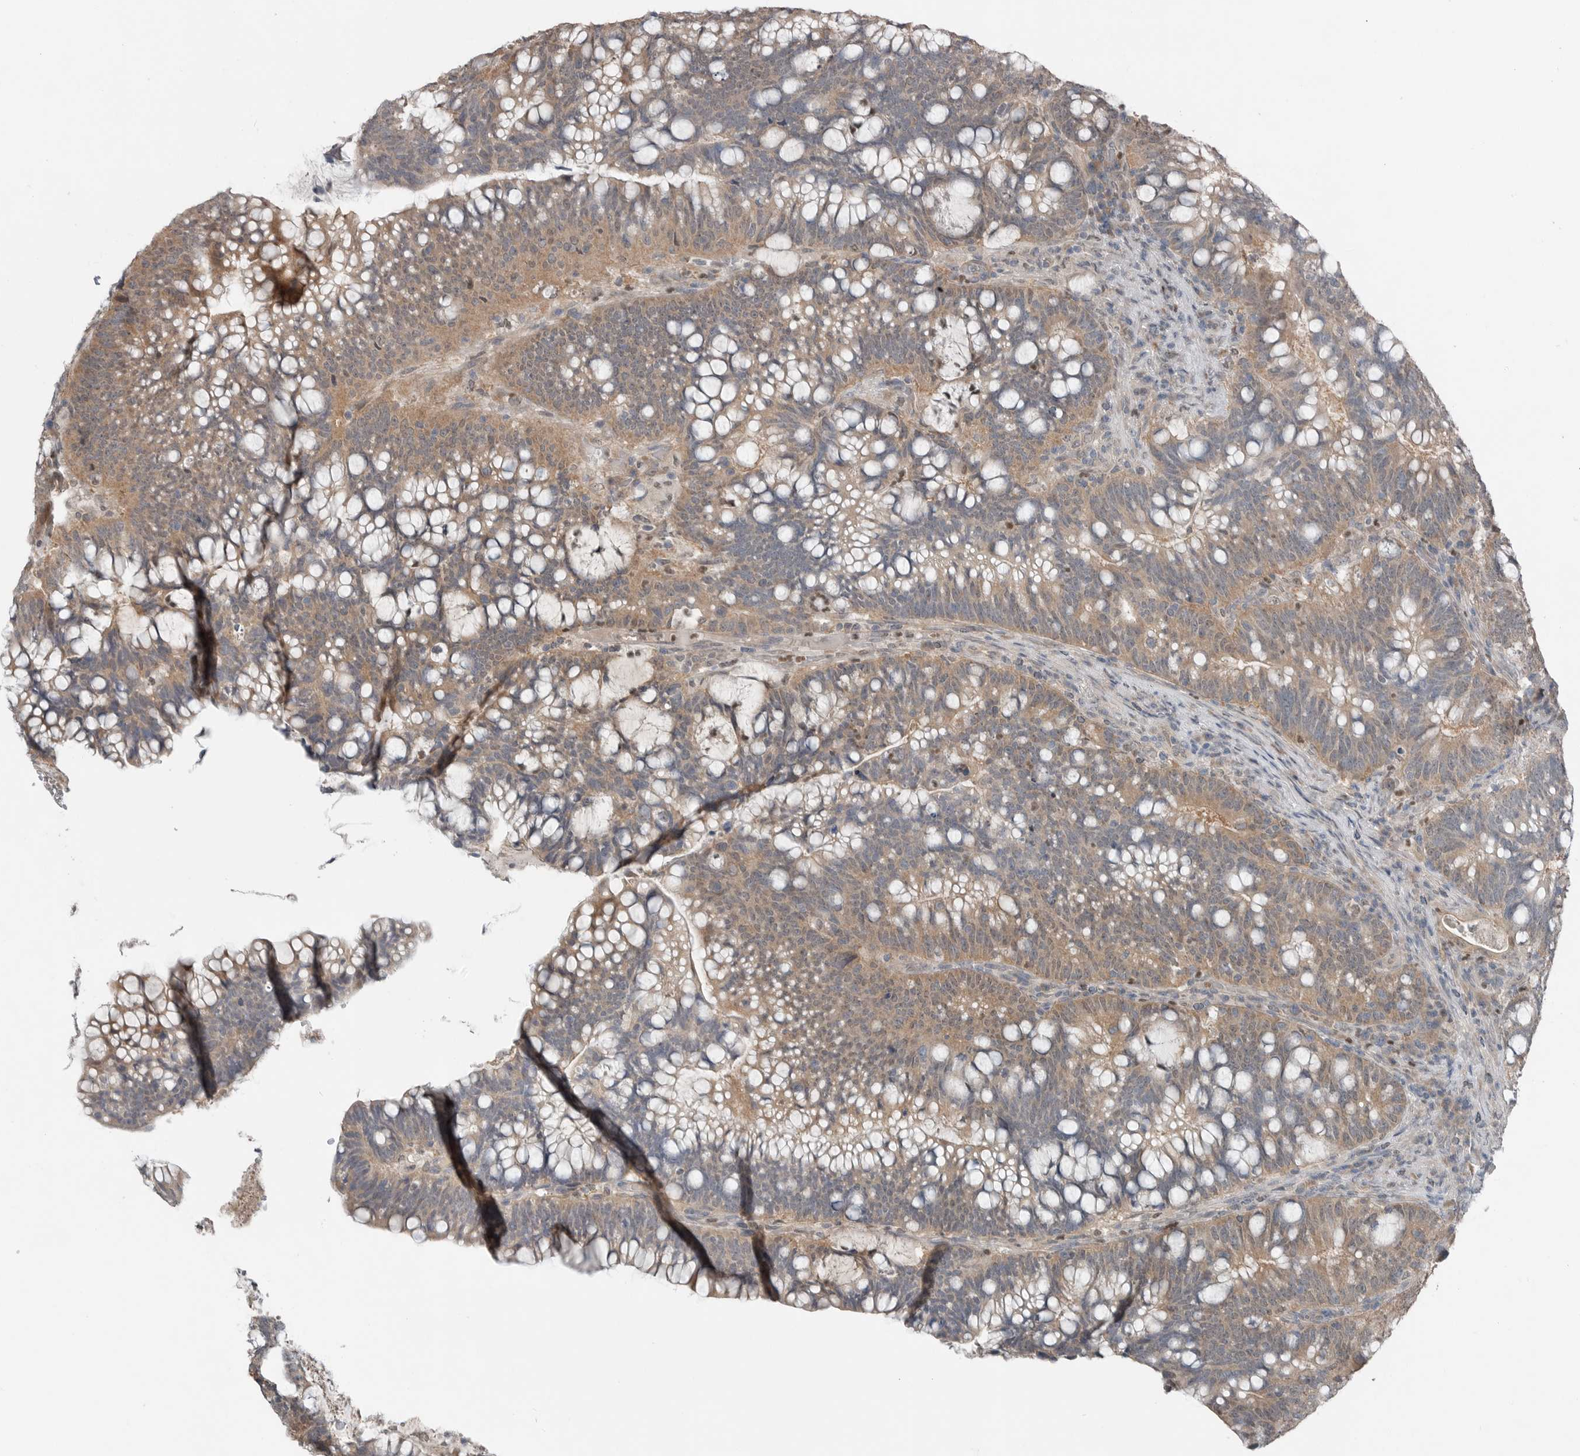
{"staining": {"intensity": "weak", "quantity": ">75%", "location": "cytoplasmic/membranous"}, "tissue": "colorectal cancer", "cell_type": "Tumor cells", "image_type": "cancer", "snomed": [{"axis": "morphology", "description": "Adenocarcinoma, NOS"}, {"axis": "topography", "description": "Colon"}], "caption": "This is an image of immunohistochemistry staining of colorectal cancer (adenocarcinoma), which shows weak positivity in the cytoplasmic/membranous of tumor cells.", "gene": "MFAP3L", "patient": {"sex": "female", "age": 66}}